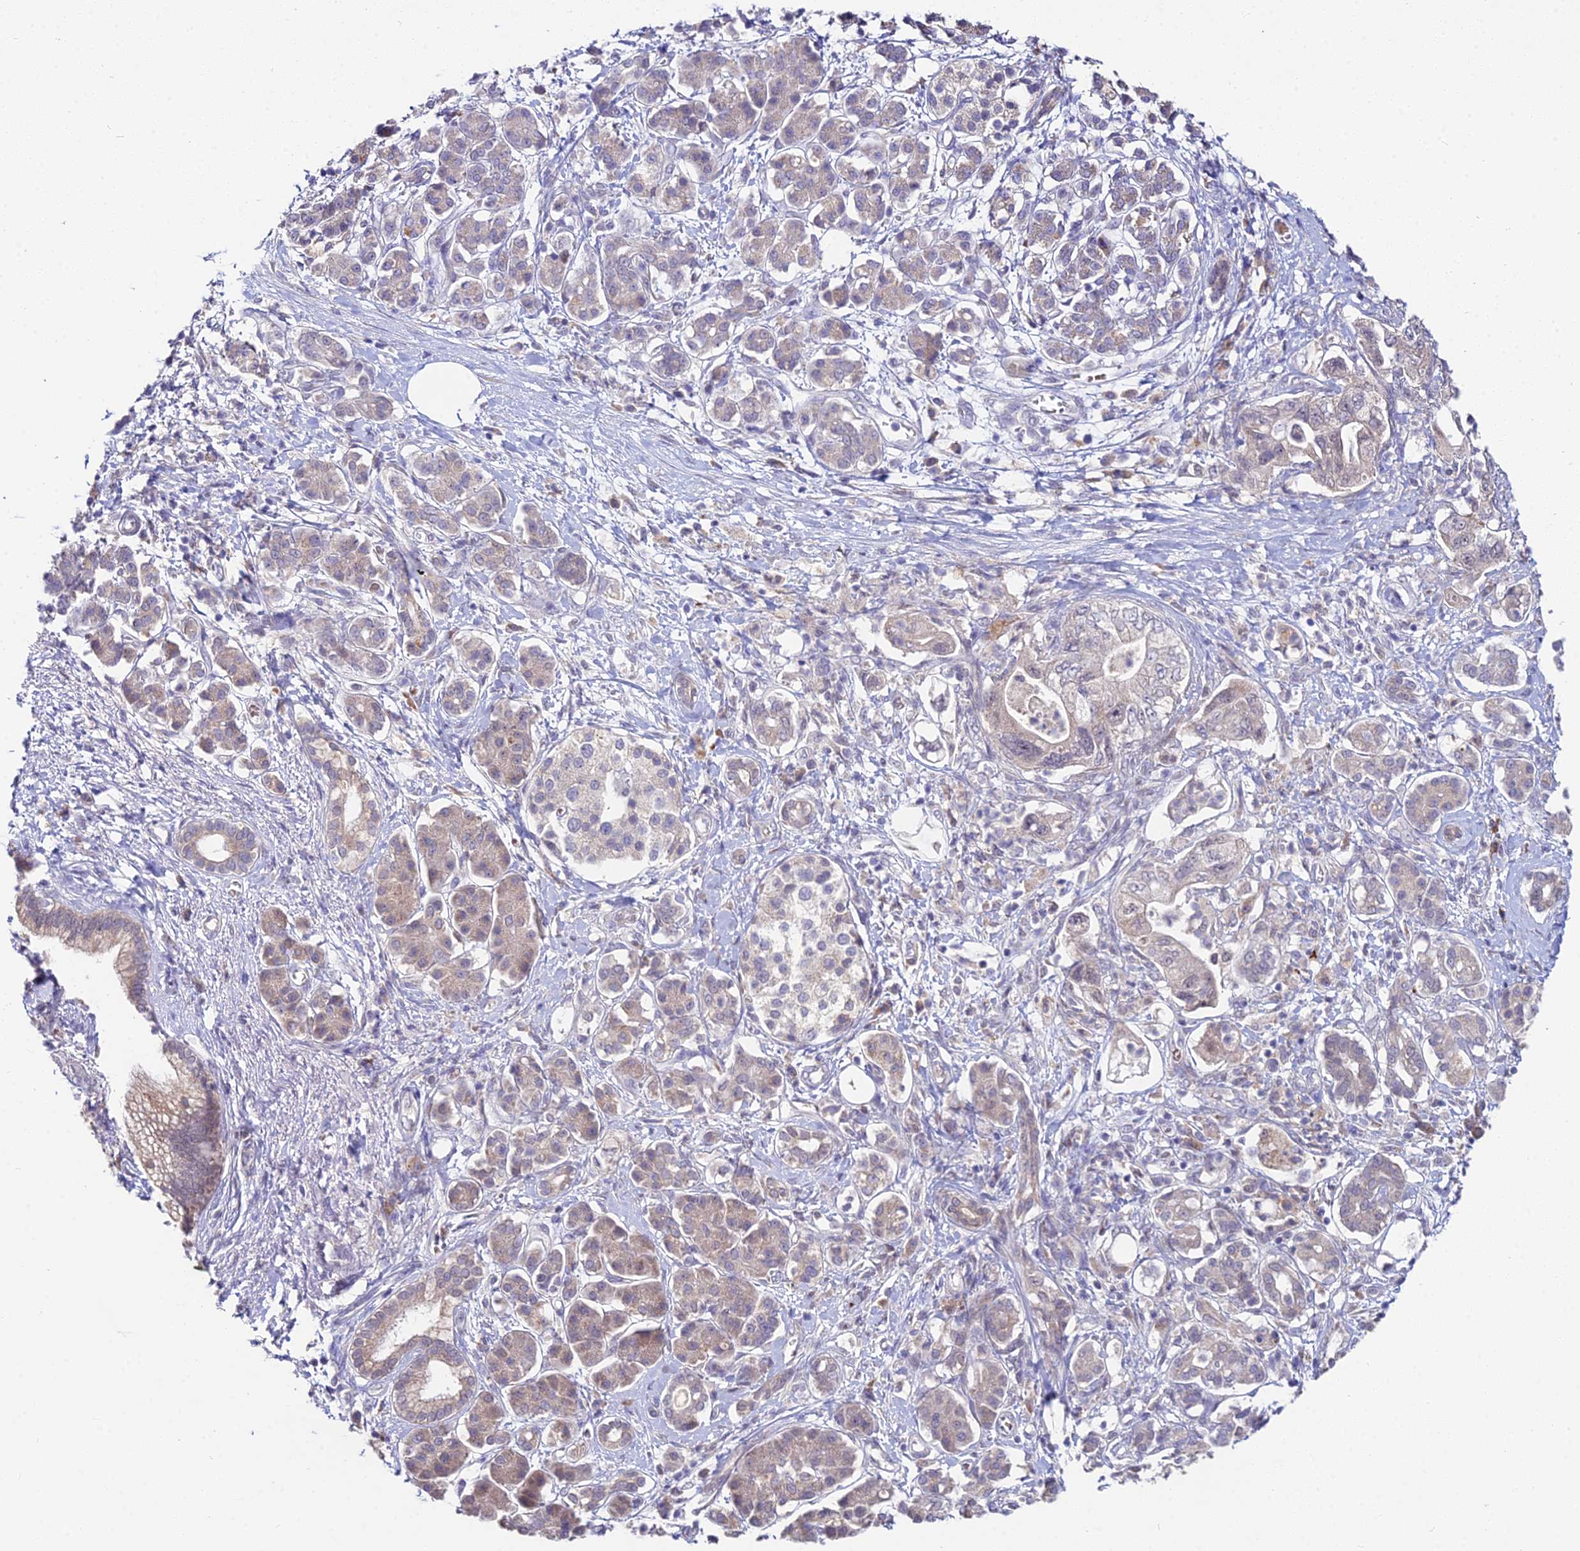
{"staining": {"intensity": "weak", "quantity": "<25%", "location": "cytoplasmic/membranous"}, "tissue": "pancreatic cancer", "cell_type": "Tumor cells", "image_type": "cancer", "snomed": [{"axis": "morphology", "description": "Adenocarcinoma, NOS"}, {"axis": "topography", "description": "Pancreas"}], "caption": "The micrograph demonstrates no staining of tumor cells in pancreatic cancer (adenocarcinoma).", "gene": "WDR43", "patient": {"sex": "female", "age": 73}}